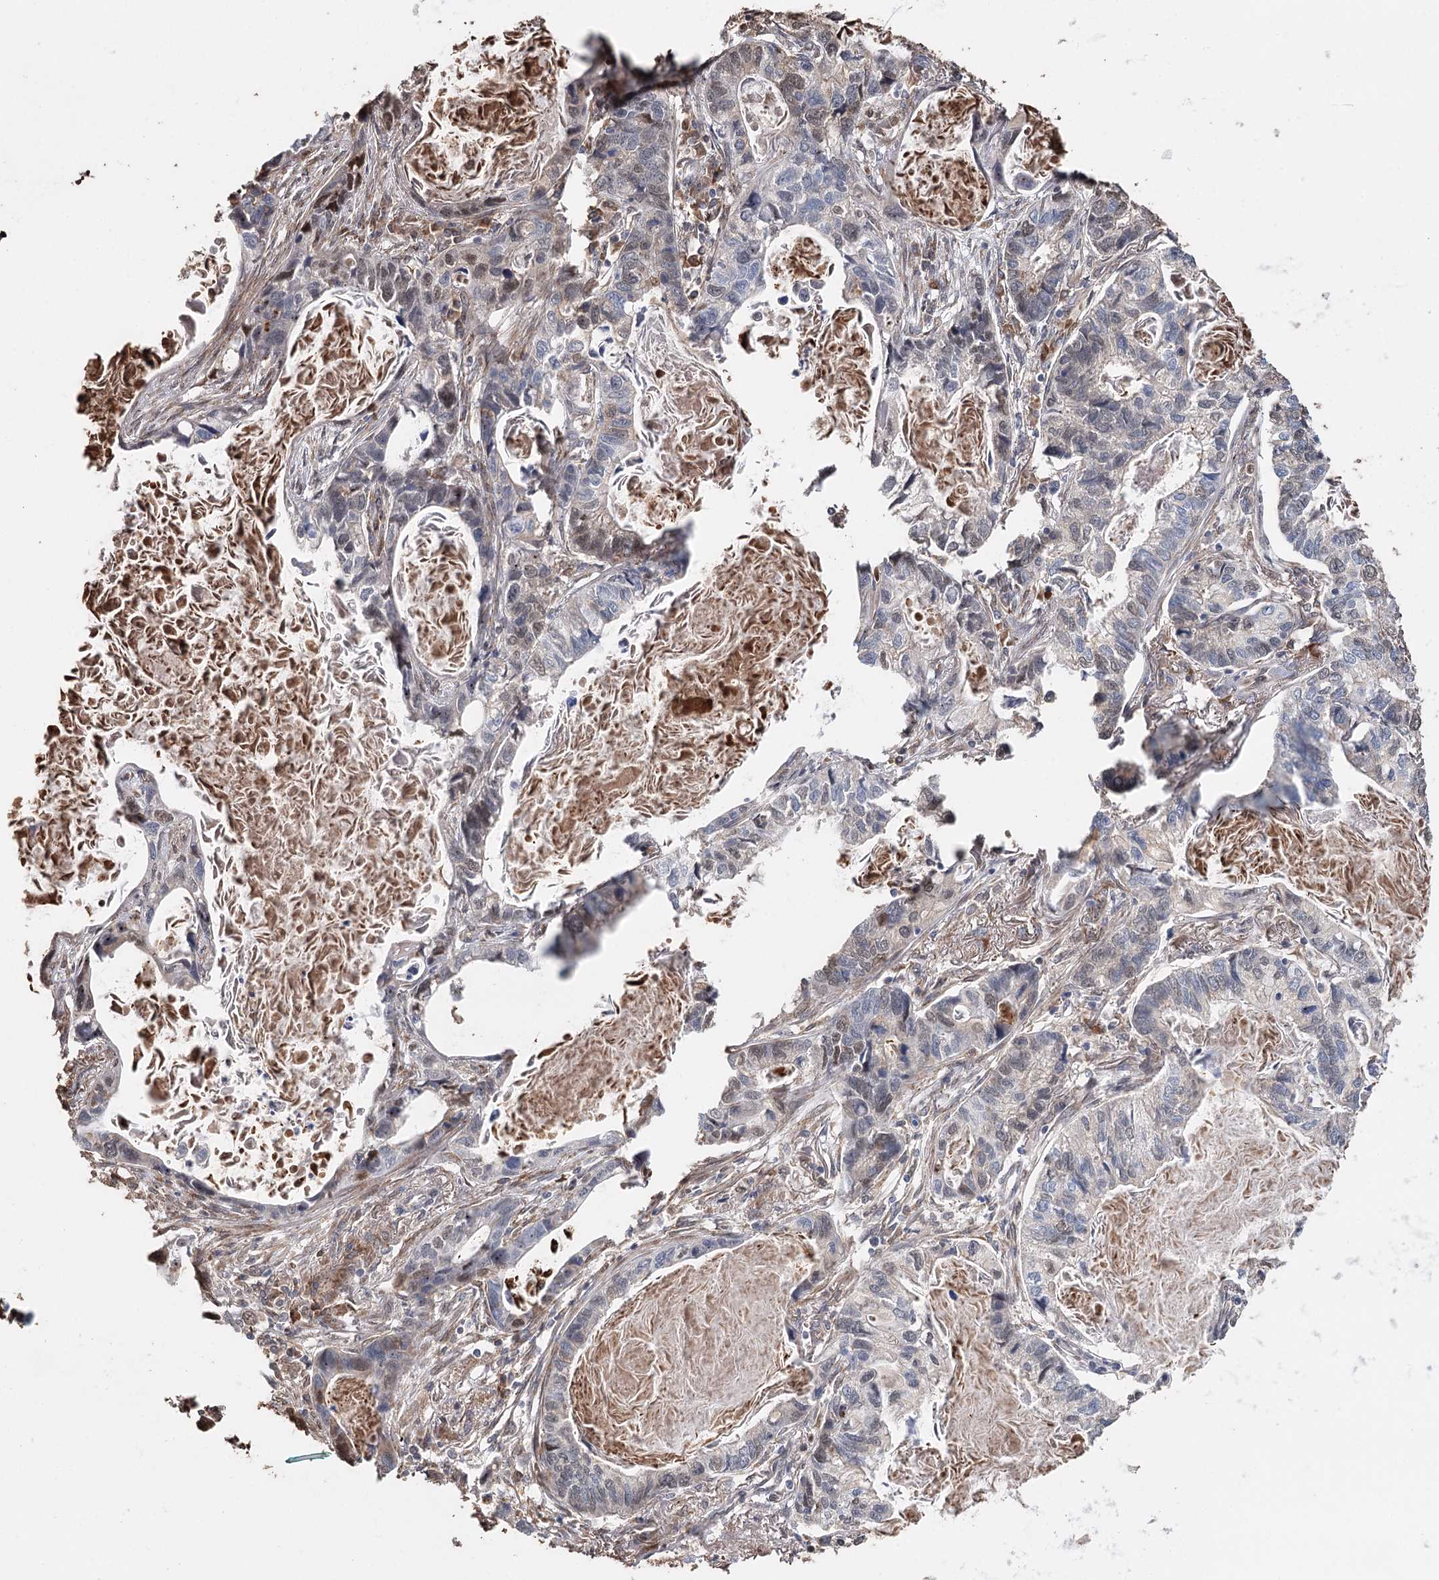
{"staining": {"intensity": "negative", "quantity": "none", "location": "none"}, "tissue": "lung cancer", "cell_type": "Tumor cells", "image_type": "cancer", "snomed": [{"axis": "morphology", "description": "Adenocarcinoma, NOS"}, {"axis": "topography", "description": "Lung"}], "caption": "This histopathology image is of lung cancer (adenocarcinoma) stained with IHC to label a protein in brown with the nuclei are counter-stained blue. There is no staining in tumor cells.", "gene": "SYVN1", "patient": {"sex": "male", "age": 67}}